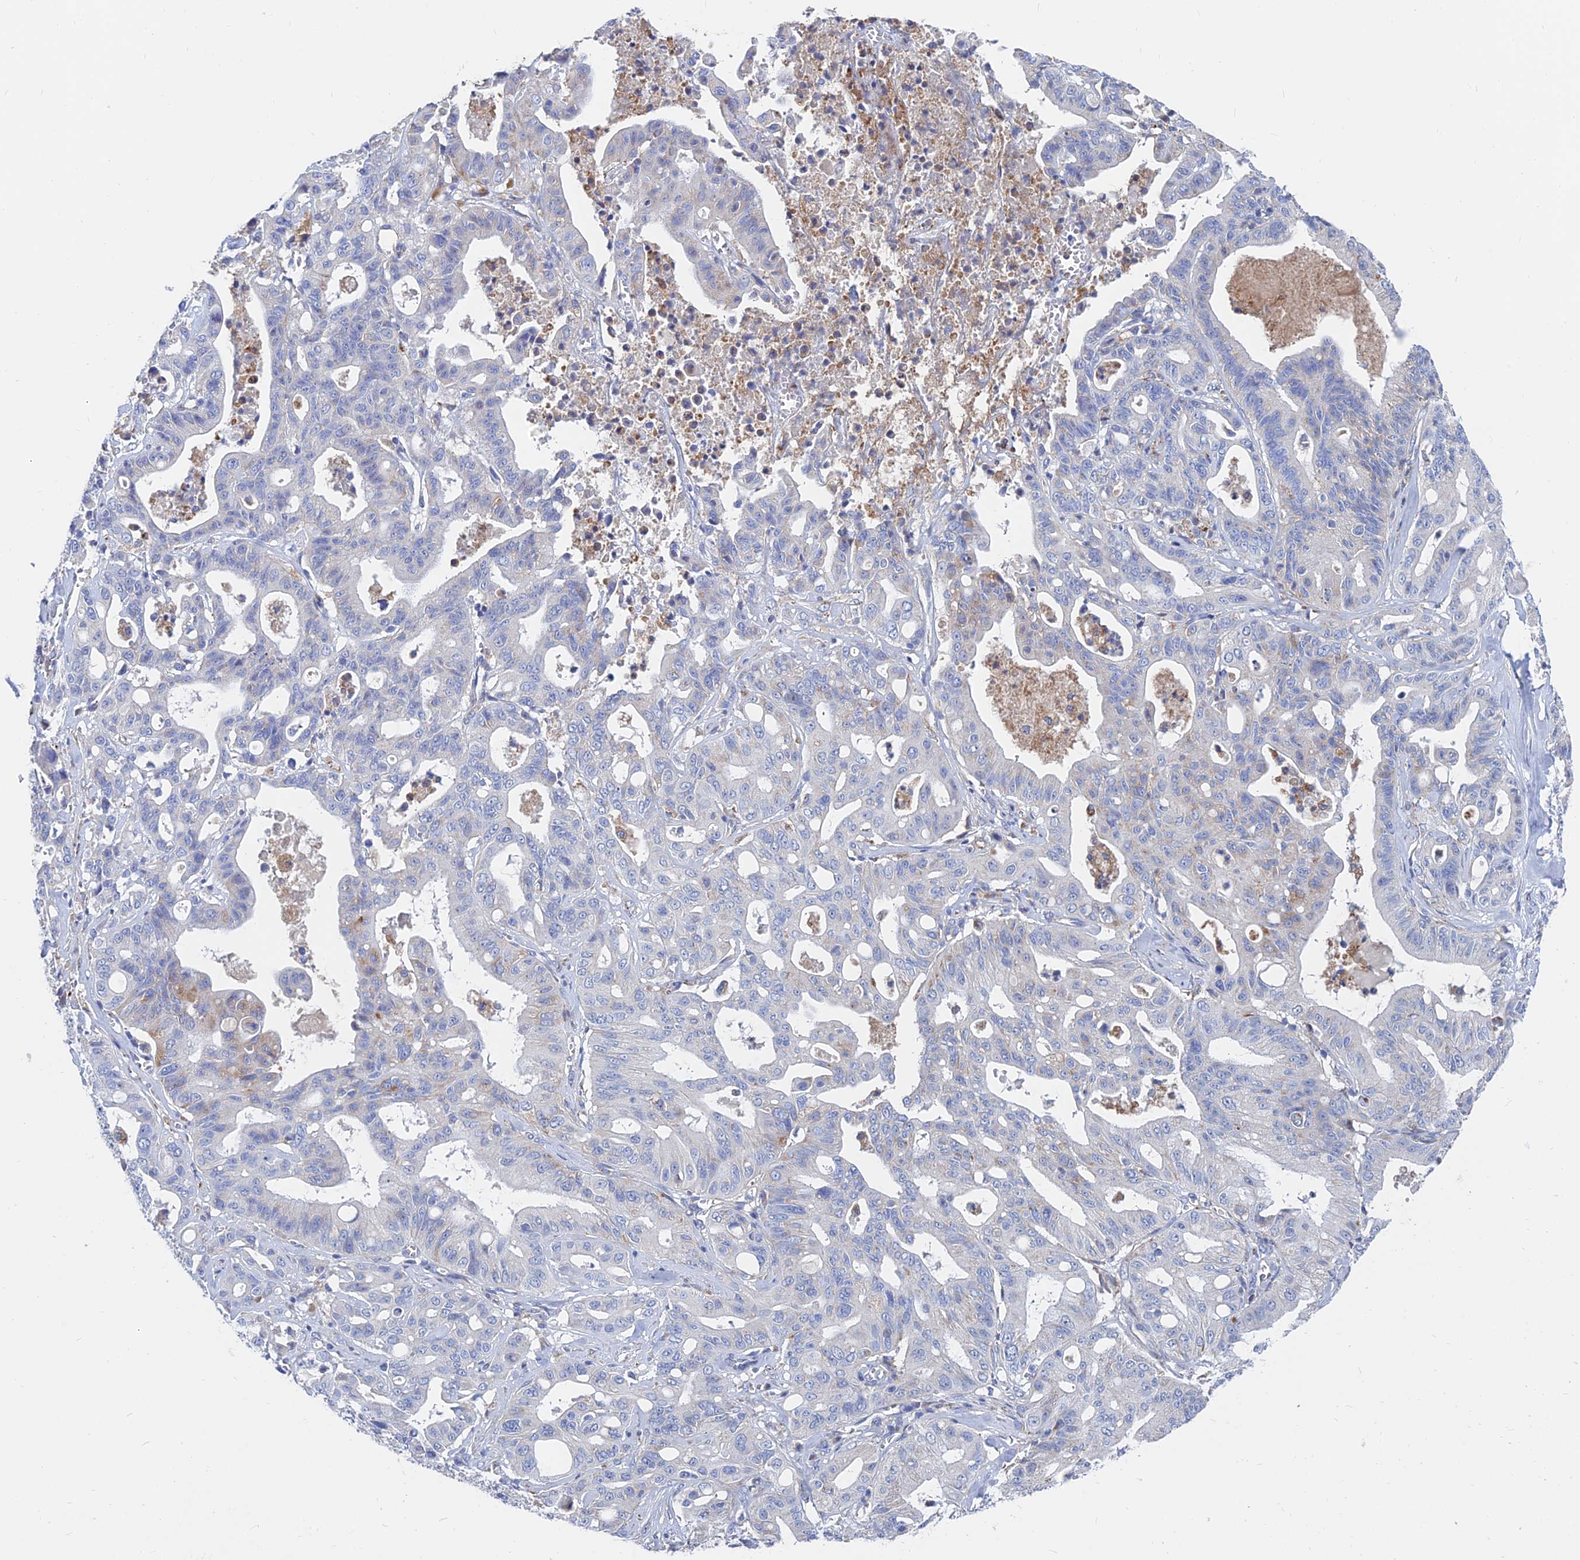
{"staining": {"intensity": "weak", "quantity": "<25%", "location": "cytoplasmic/membranous"}, "tissue": "ovarian cancer", "cell_type": "Tumor cells", "image_type": "cancer", "snomed": [{"axis": "morphology", "description": "Cystadenocarcinoma, mucinous, NOS"}, {"axis": "topography", "description": "Ovary"}], "caption": "Ovarian cancer (mucinous cystadenocarcinoma) stained for a protein using immunohistochemistry reveals no positivity tumor cells.", "gene": "SPNS1", "patient": {"sex": "female", "age": 70}}